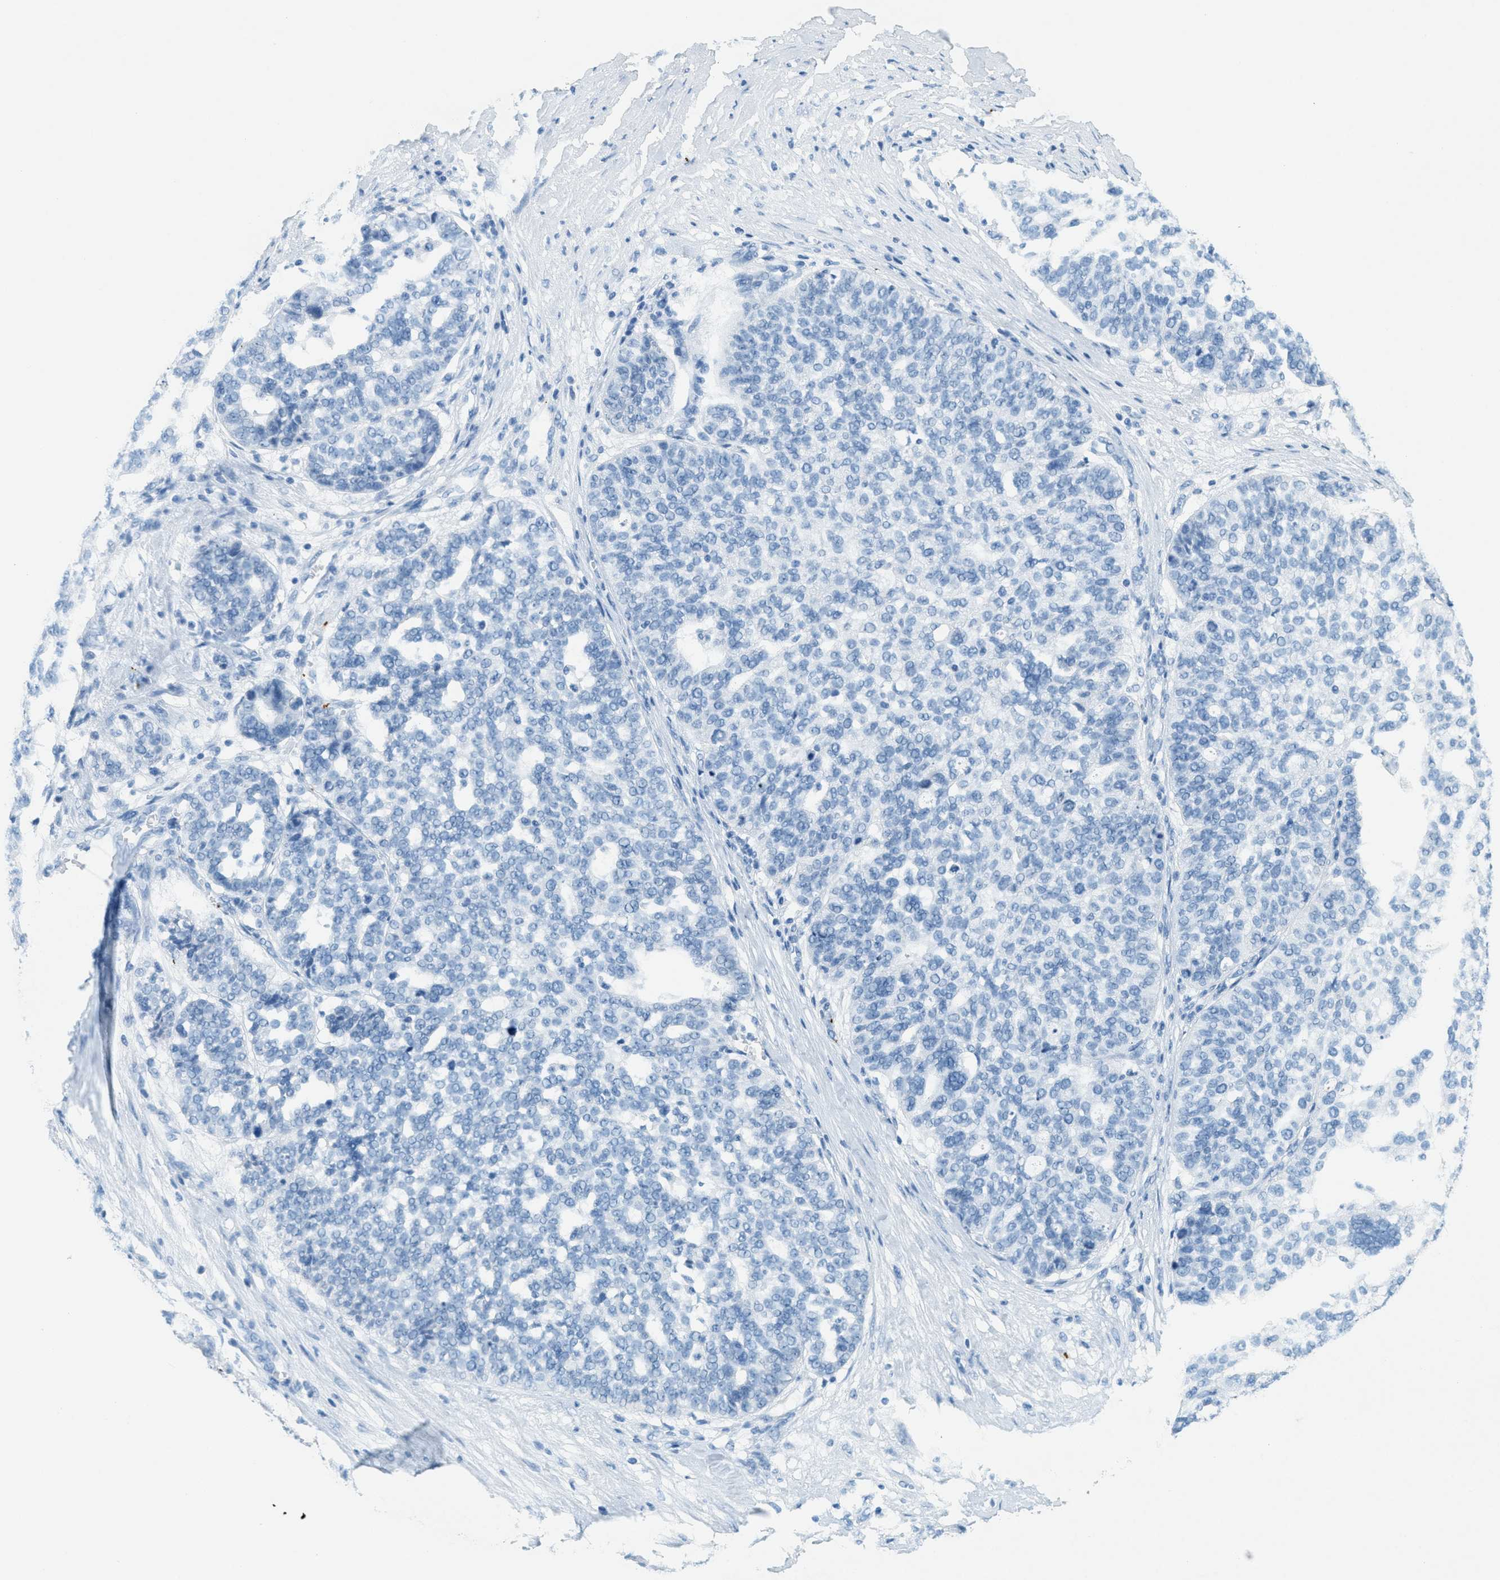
{"staining": {"intensity": "negative", "quantity": "none", "location": "none"}, "tissue": "ovarian cancer", "cell_type": "Tumor cells", "image_type": "cancer", "snomed": [{"axis": "morphology", "description": "Cystadenocarcinoma, serous, NOS"}, {"axis": "topography", "description": "Ovary"}], "caption": "Immunohistochemistry micrograph of ovarian cancer stained for a protein (brown), which demonstrates no positivity in tumor cells.", "gene": "PPBP", "patient": {"sex": "female", "age": 59}}